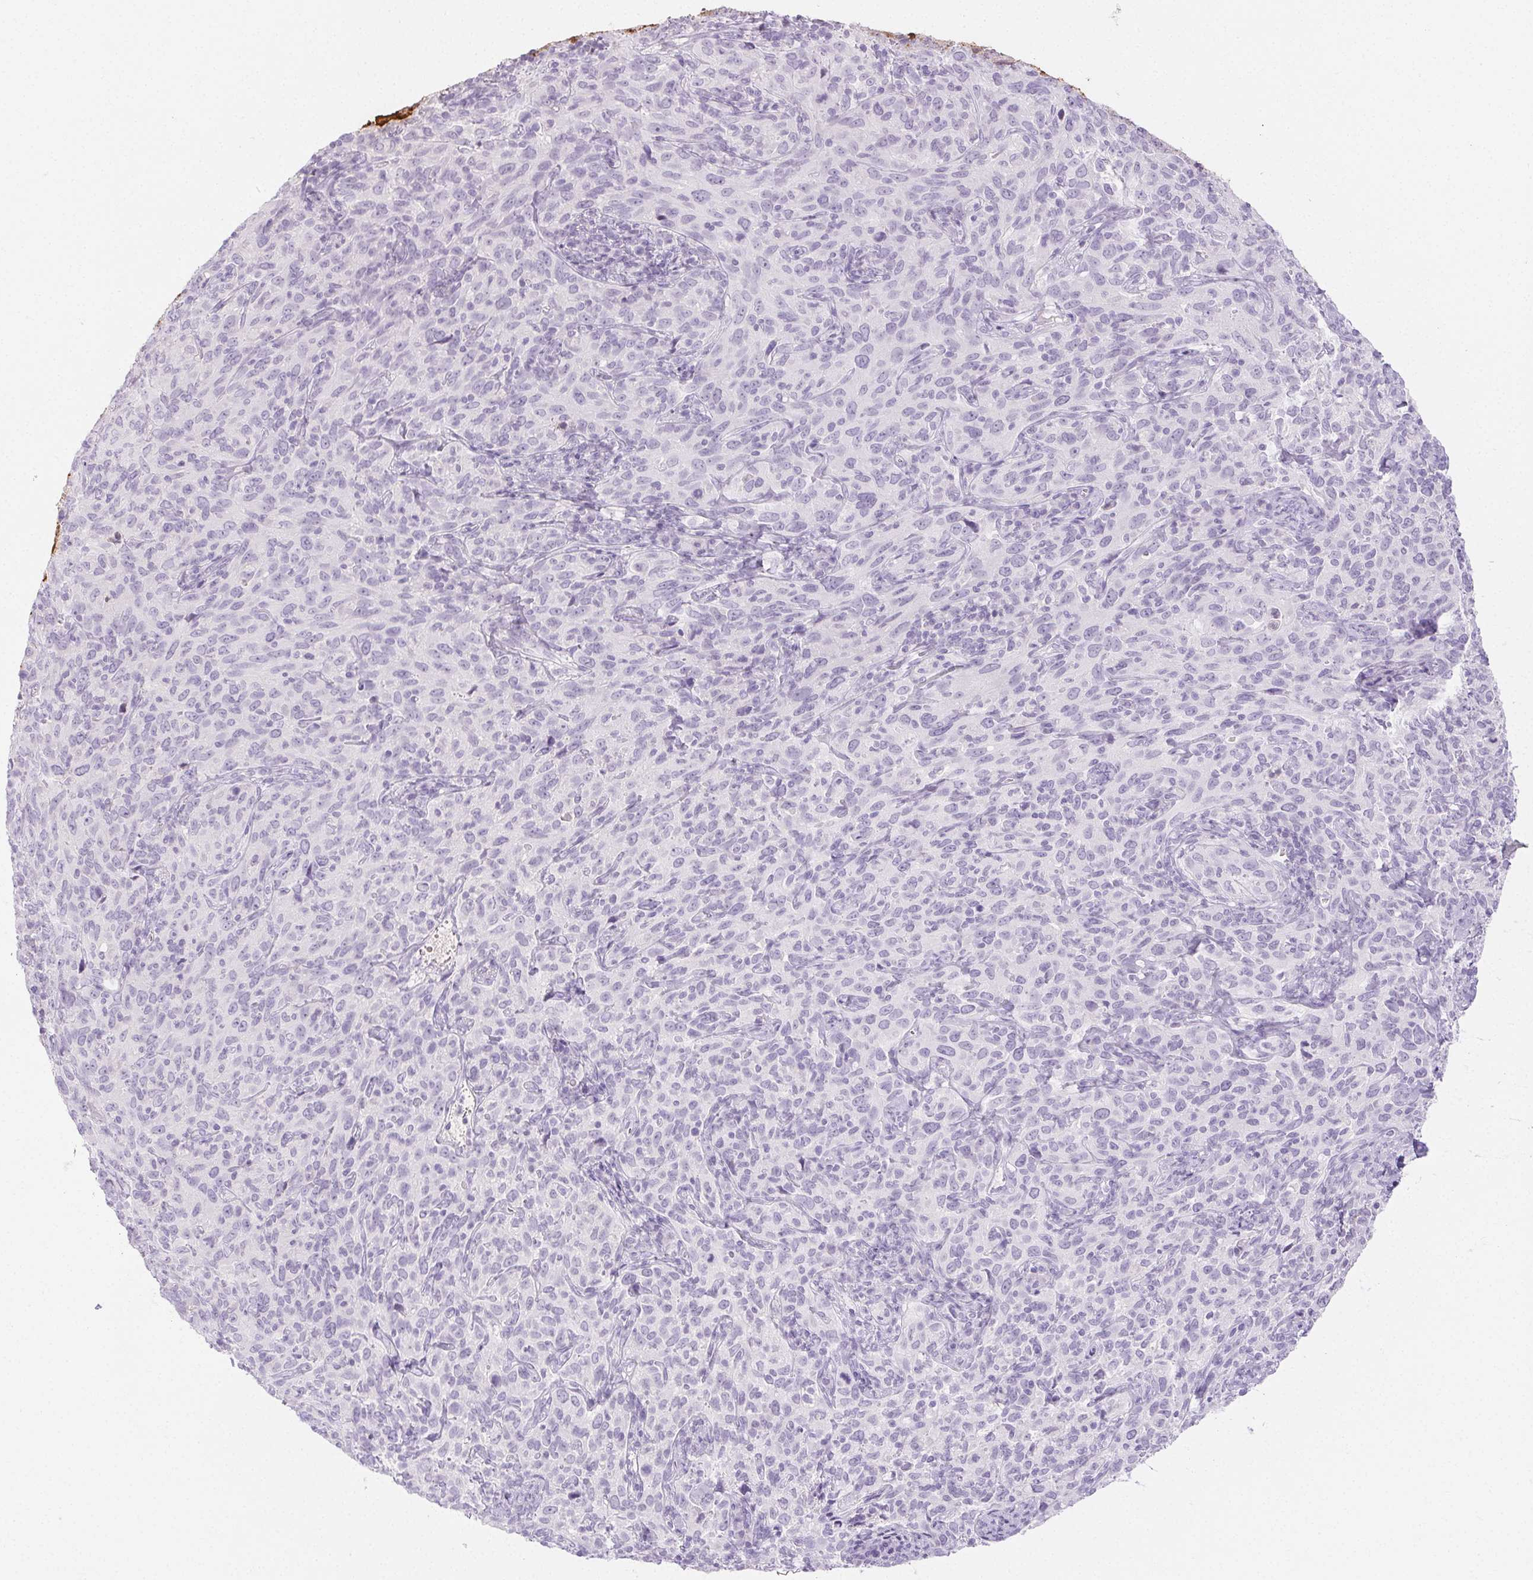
{"staining": {"intensity": "negative", "quantity": "none", "location": "none"}, "tissue": "cervical cancer", "cell_type": "Tumor cells", "image_type": "cancer", "snomed": [{"axis": "morphology", "description": "Squamous cell carcinoma, NOS"}, {"axis": "topography", "description": "Cervix"}], "caption": "Immunohistochemical staining of cervical squamous cell carcinoma demonstrates no significant staining in tumor cells. The staining was performed using DAB (3,3'-diaminobenzidine) to visualize the protein expression in brown, while the nuclei were stained in blue with hematoxylin (Magnification: 20x).", "gene": "SPRR3", "patient": {"sex": "female", "age": 51}}